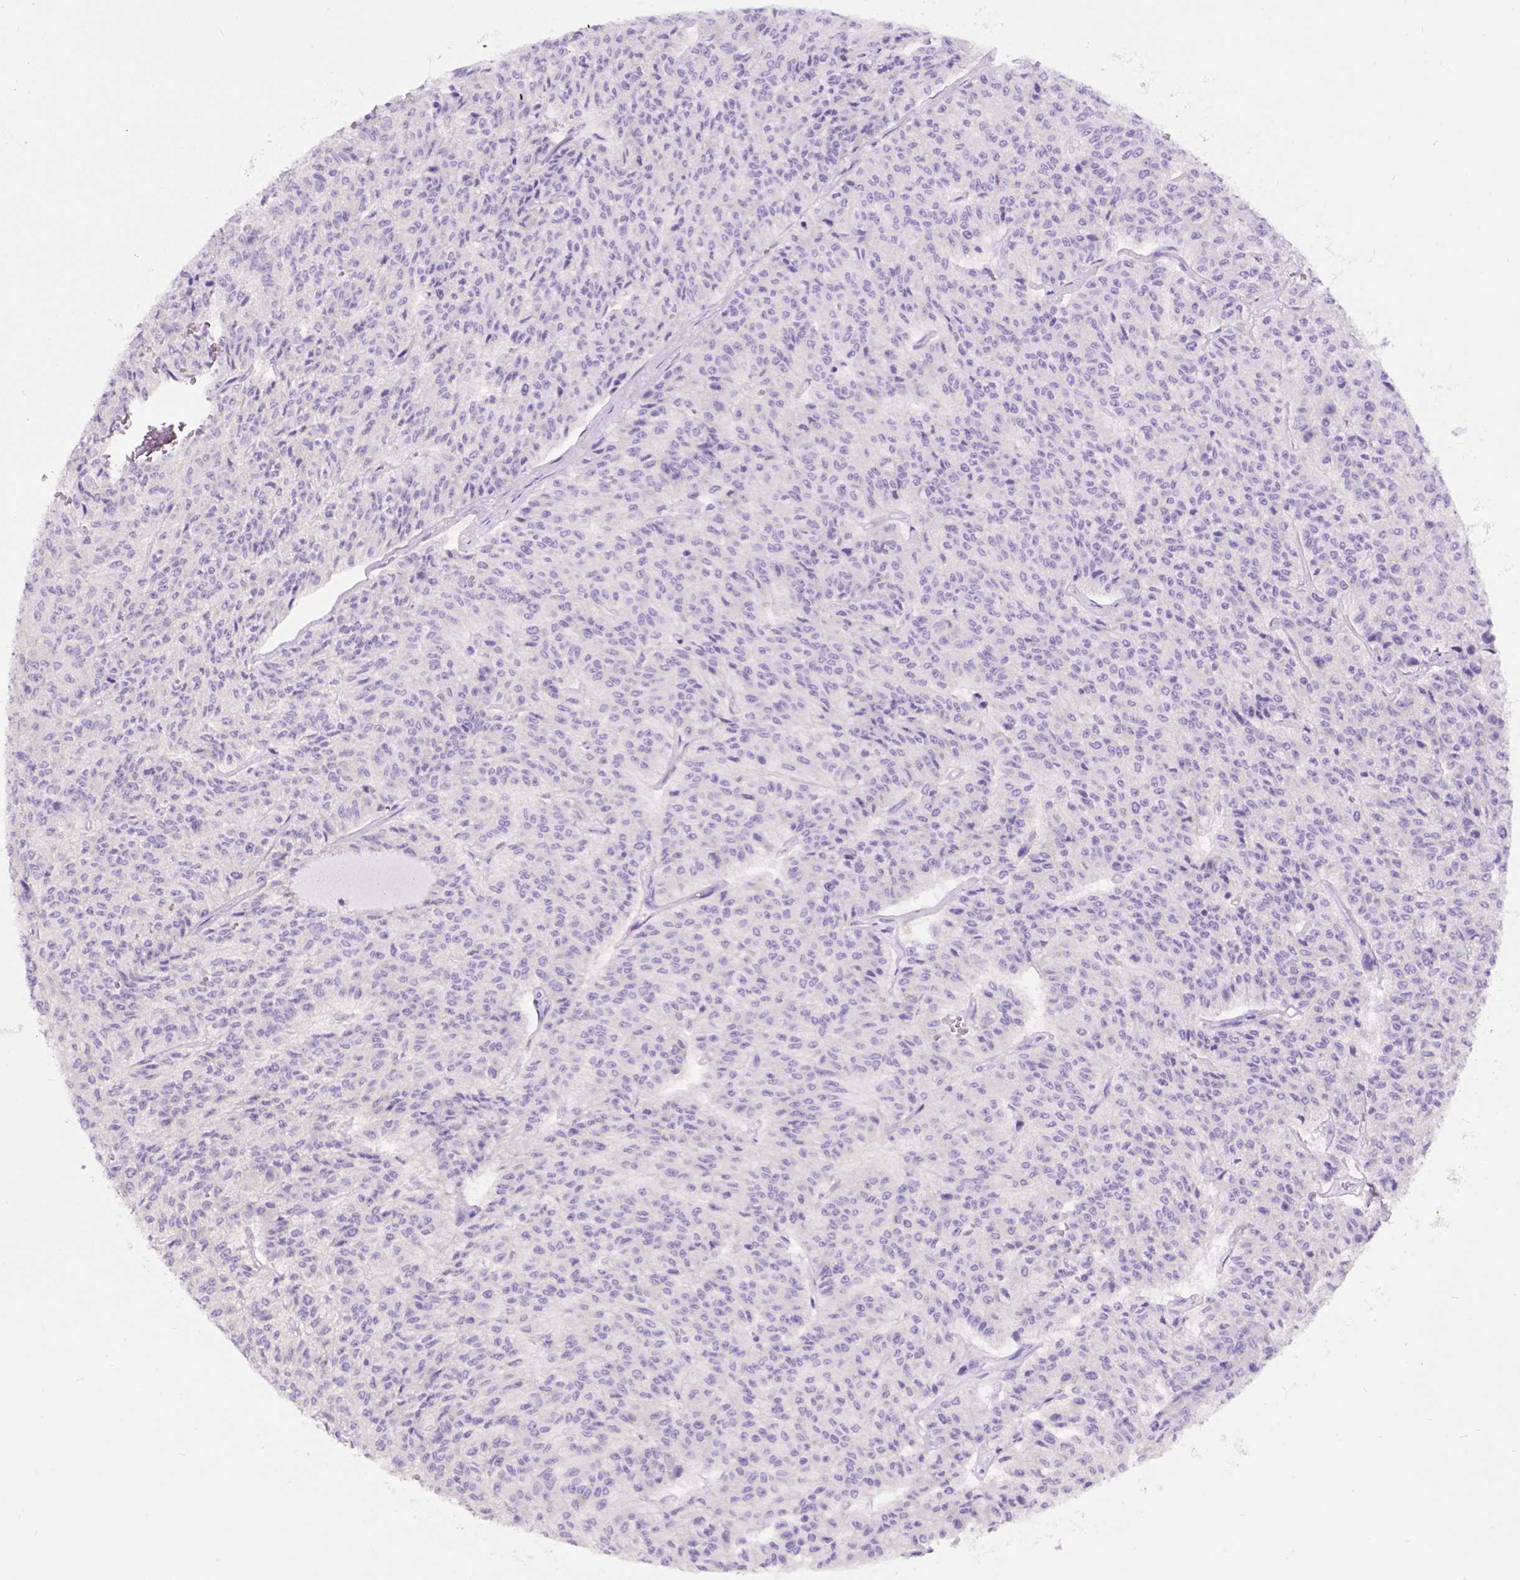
{"staining": {"intensity": "negative", "quantity": "none", "location": "none"}, "tissue": "carcinoid", "cell_type": "Tumor cells", "image_type": "cancer", "snomed": [{"axis": "morphology", "description": "Carcinoid, malignant, NOS"}, {"axis": "topography", "description": "Lung"}], "caption": "Immunohistochemistry (IHC) of carcinoid shows no positivity in tumor cells.", "gene": "EGFR", "patient": {"sex": "male", "age": 71}}